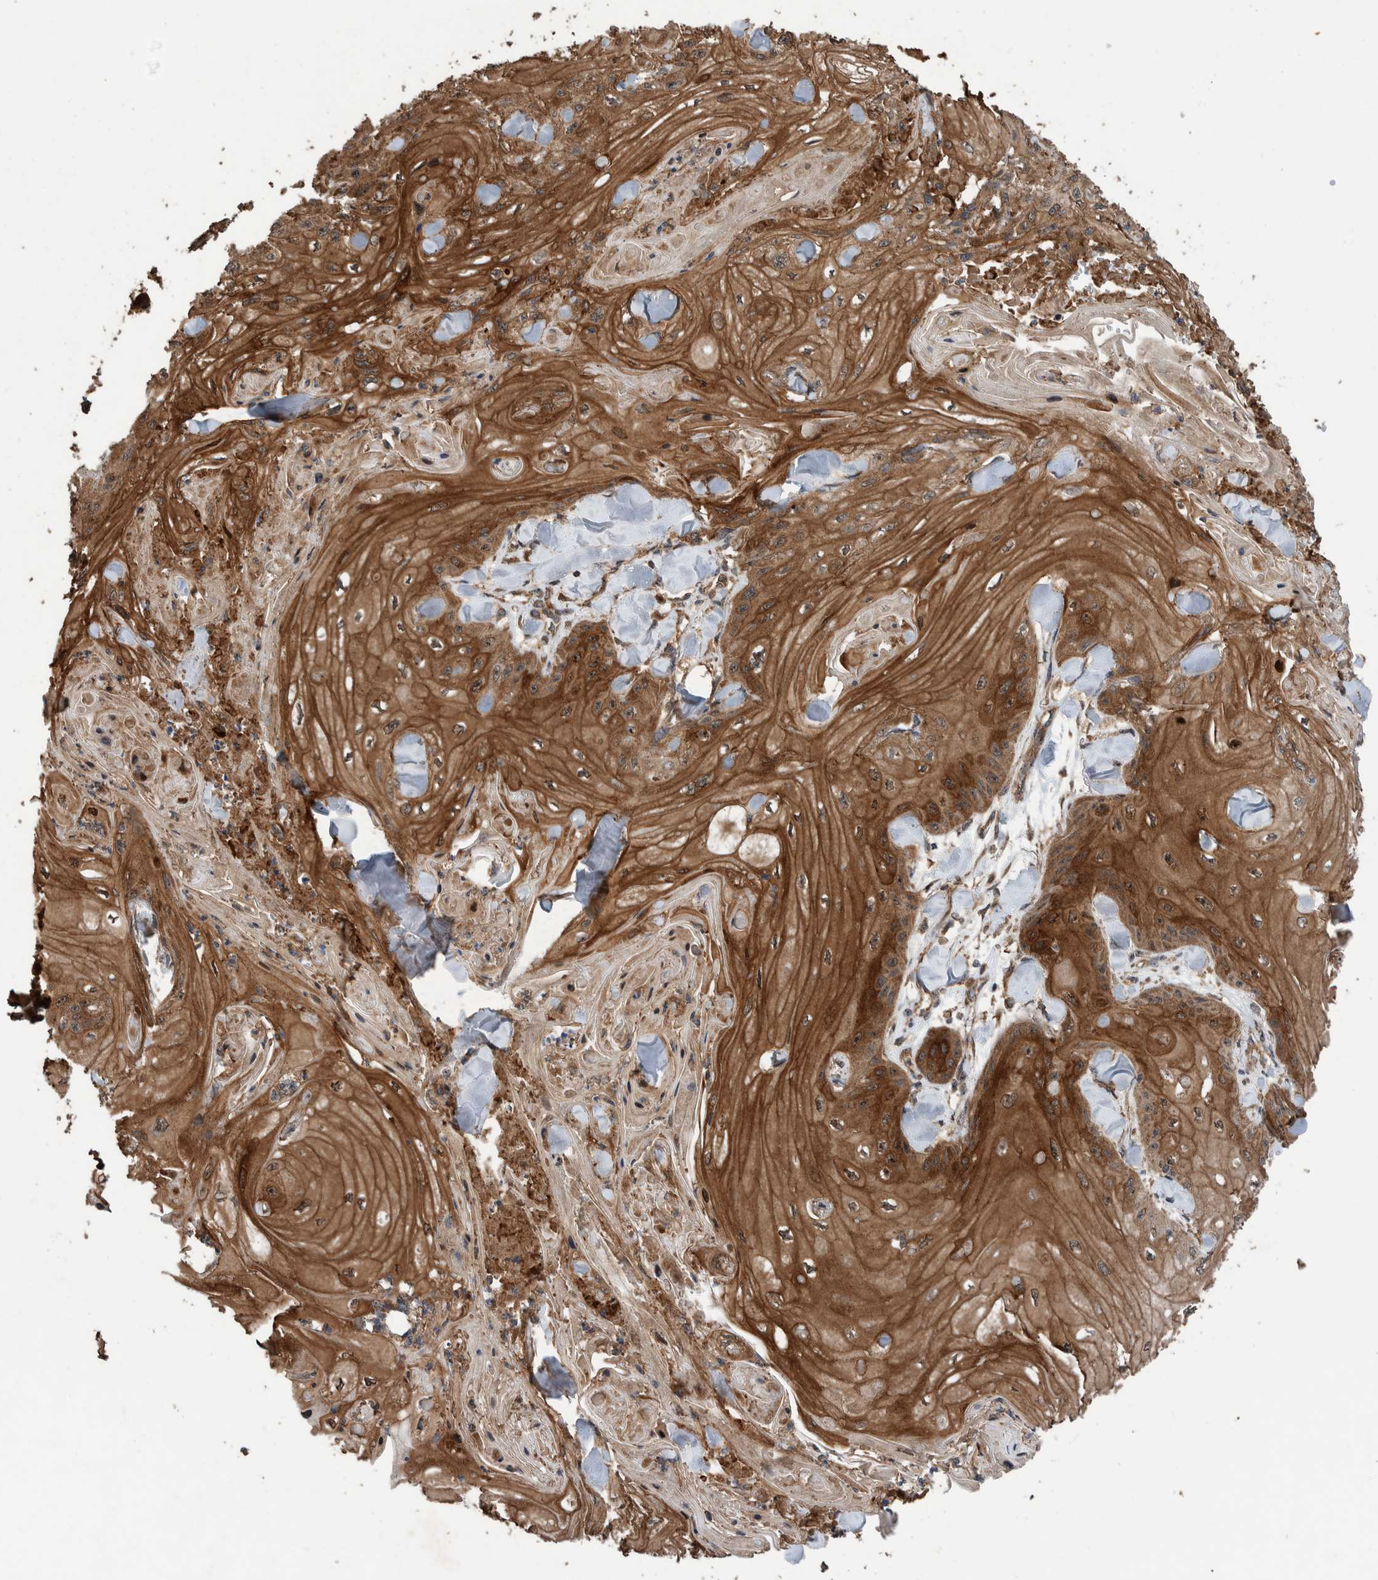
{"staining": {"intensity": "strong", "quantity": ">75%", "location": "cytoplasmic/membranous"}, "tissue": "skin cancer", "cell_type": "Tumor cells", "image_type": "cancer", "snomed": [{"axis": "morphology", "description": "Squamous cell carcinoma, NOS"}, {"axis": "topography", "description": "Skin"}], "caption": "Squamous cell carcinoma (skin) tissue displays strong cytoplasmic/membranous positivity in about >75% of tumor cells, visualized by immunohistochemistry. (Brightfield microscopy of DAB IHC at high magnification).", "gene": "TRIM16", "patient": {"sex": "male", "age": 74}}